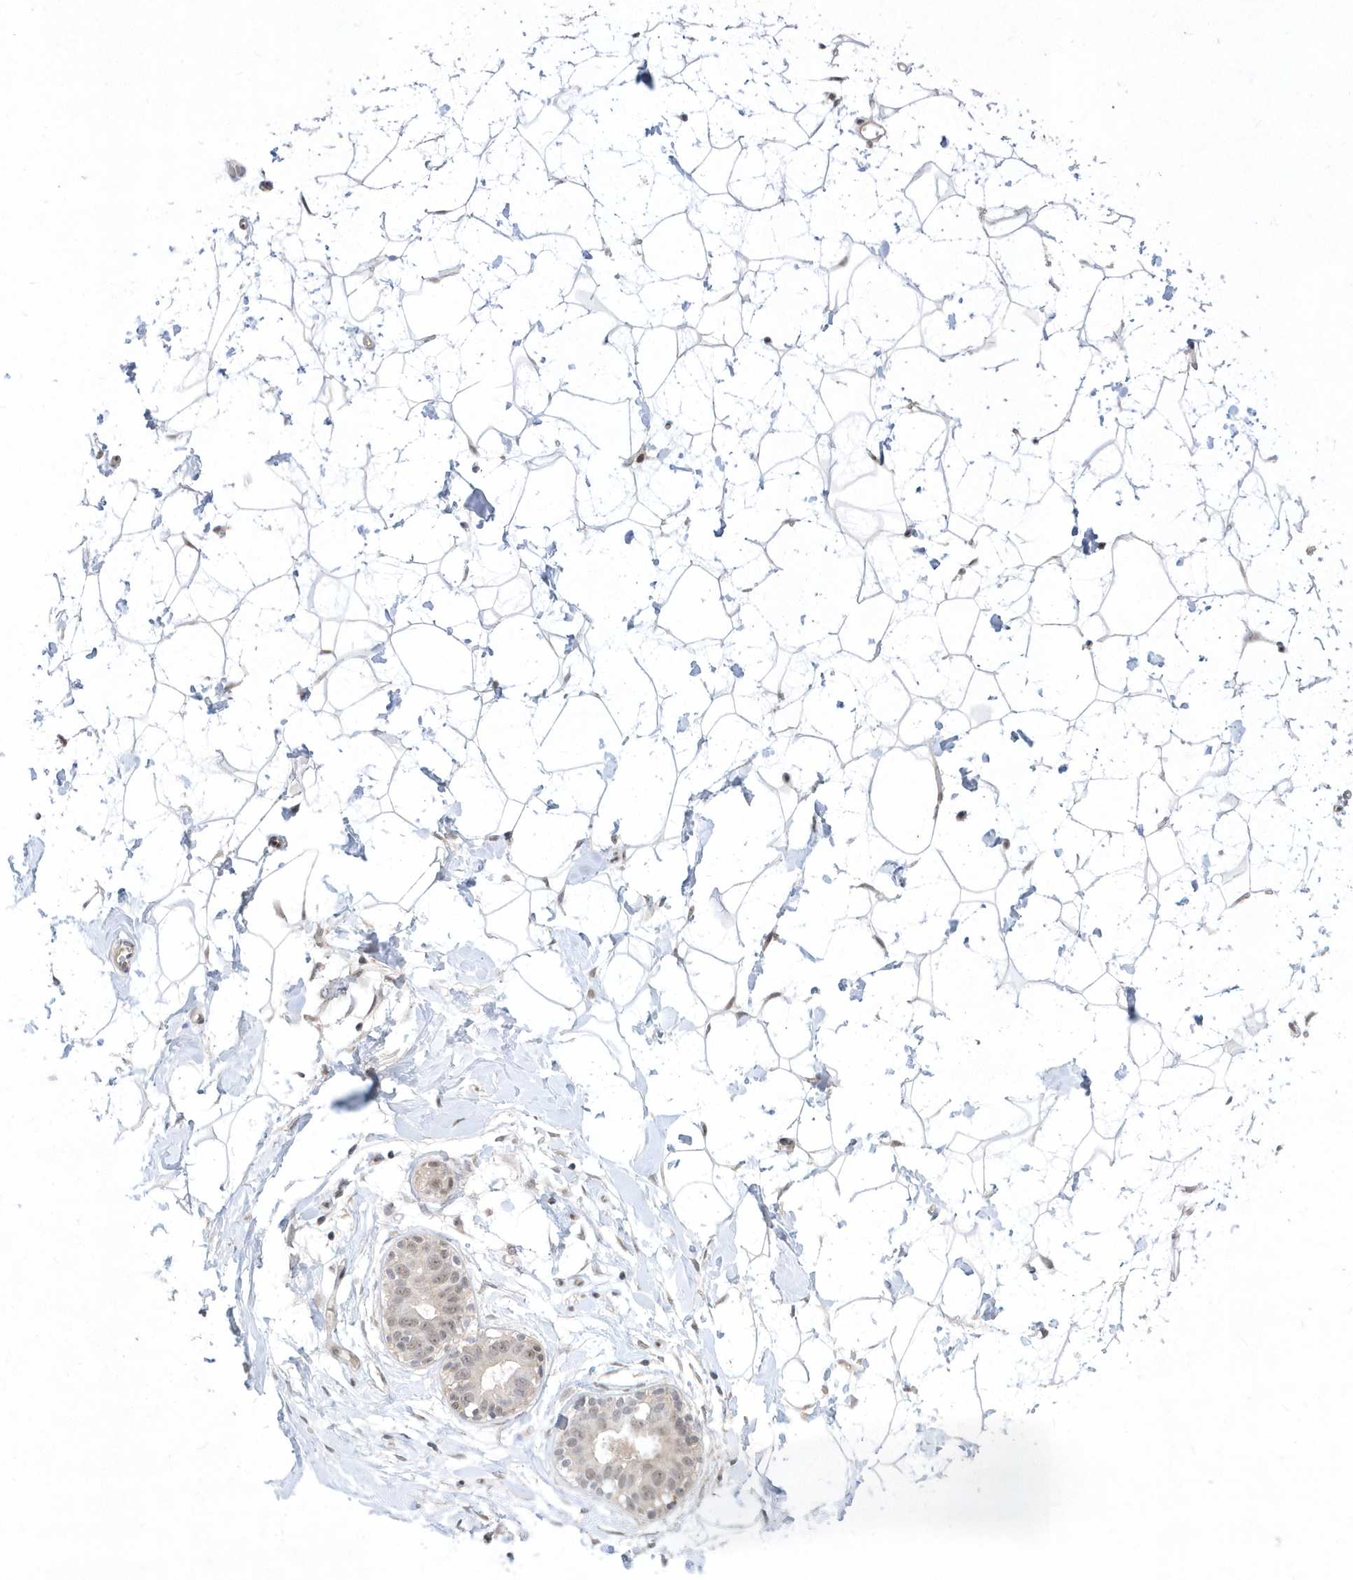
{"staining": {"intensity": "negative", "quantity": "none", "location": "none"}, "tissue": "breast", "cell_type": "Adipocytes", "image_type": "normal", "snomed": [{"axis": "morphology", "description": "Normal tissue, NOS"}, {"axis": "morphology", "description": "Adenoma, NOS"}, {"axis": "topography", "description": "Breast"}], "caption": "High power microscopy histopathology image of an immunohistochemistry (IHC) micrograph of unremarkable breast, revealing no significant positivity in adipocytes.", "gene": "TSPEAR", "patient": {"sex": "female", "age": 23}}